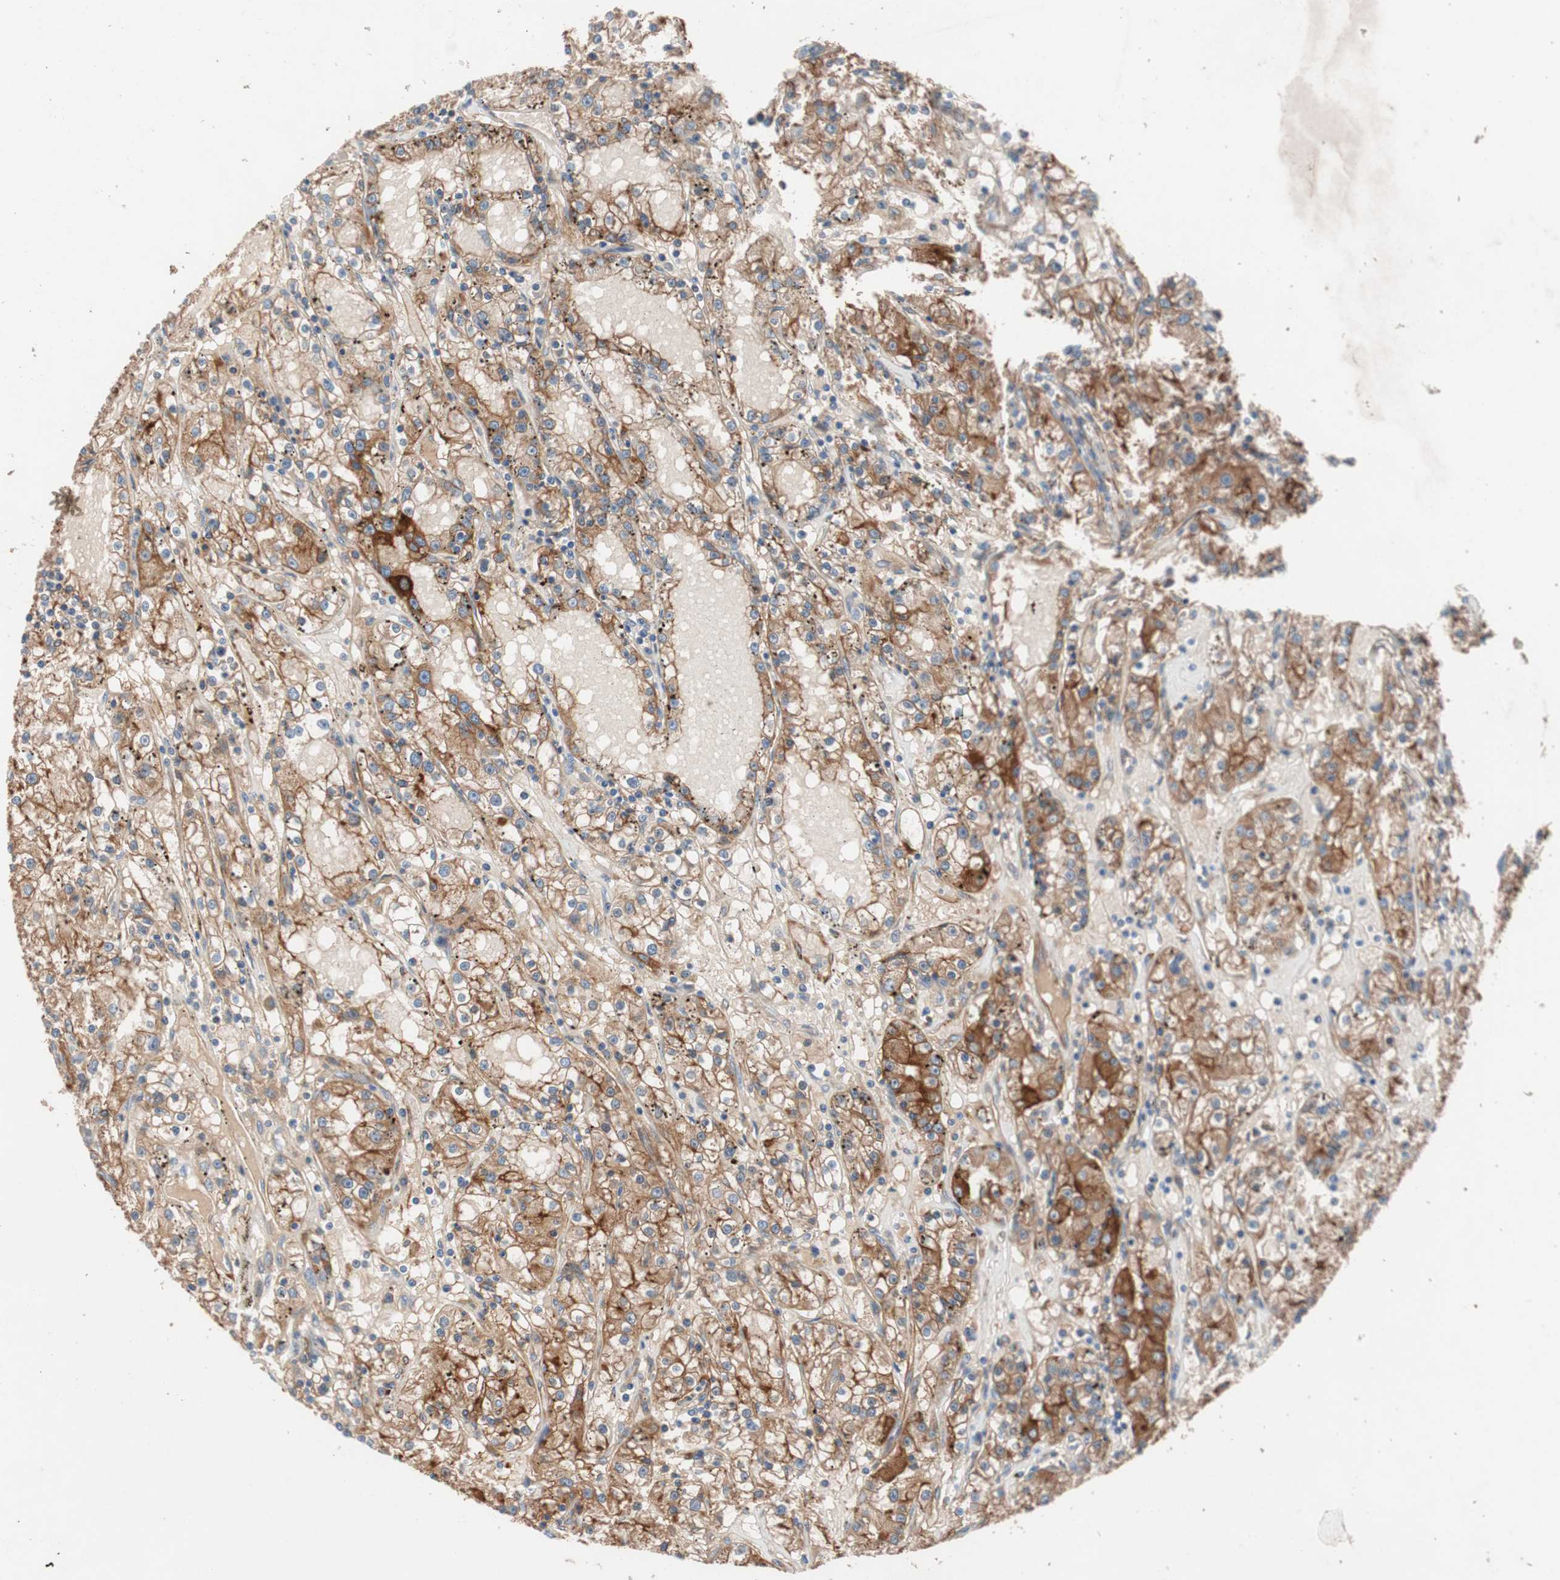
{"staining": {"intensity": "moderate", "quantity": "25%-75%", "location": "cytoplasmic/membranous"}, "tissue": "renal cancer", "cell_type": "Tumor cells", "image_type": "cancer", "snomed": [{"axis": "morphology", "description": "Adenocarcinoma, NOS"}, {"axis": "topography", "description": "Kidney"}], "caption": "Renal adenocarcinoma stained with immunohistochemistry demonstrates moderate cytoplasmic/membranous positivity in about 25%-75% of tumor cells.", "gene": "SPINT1", "patient": {"sex": "male", "age": 56}}